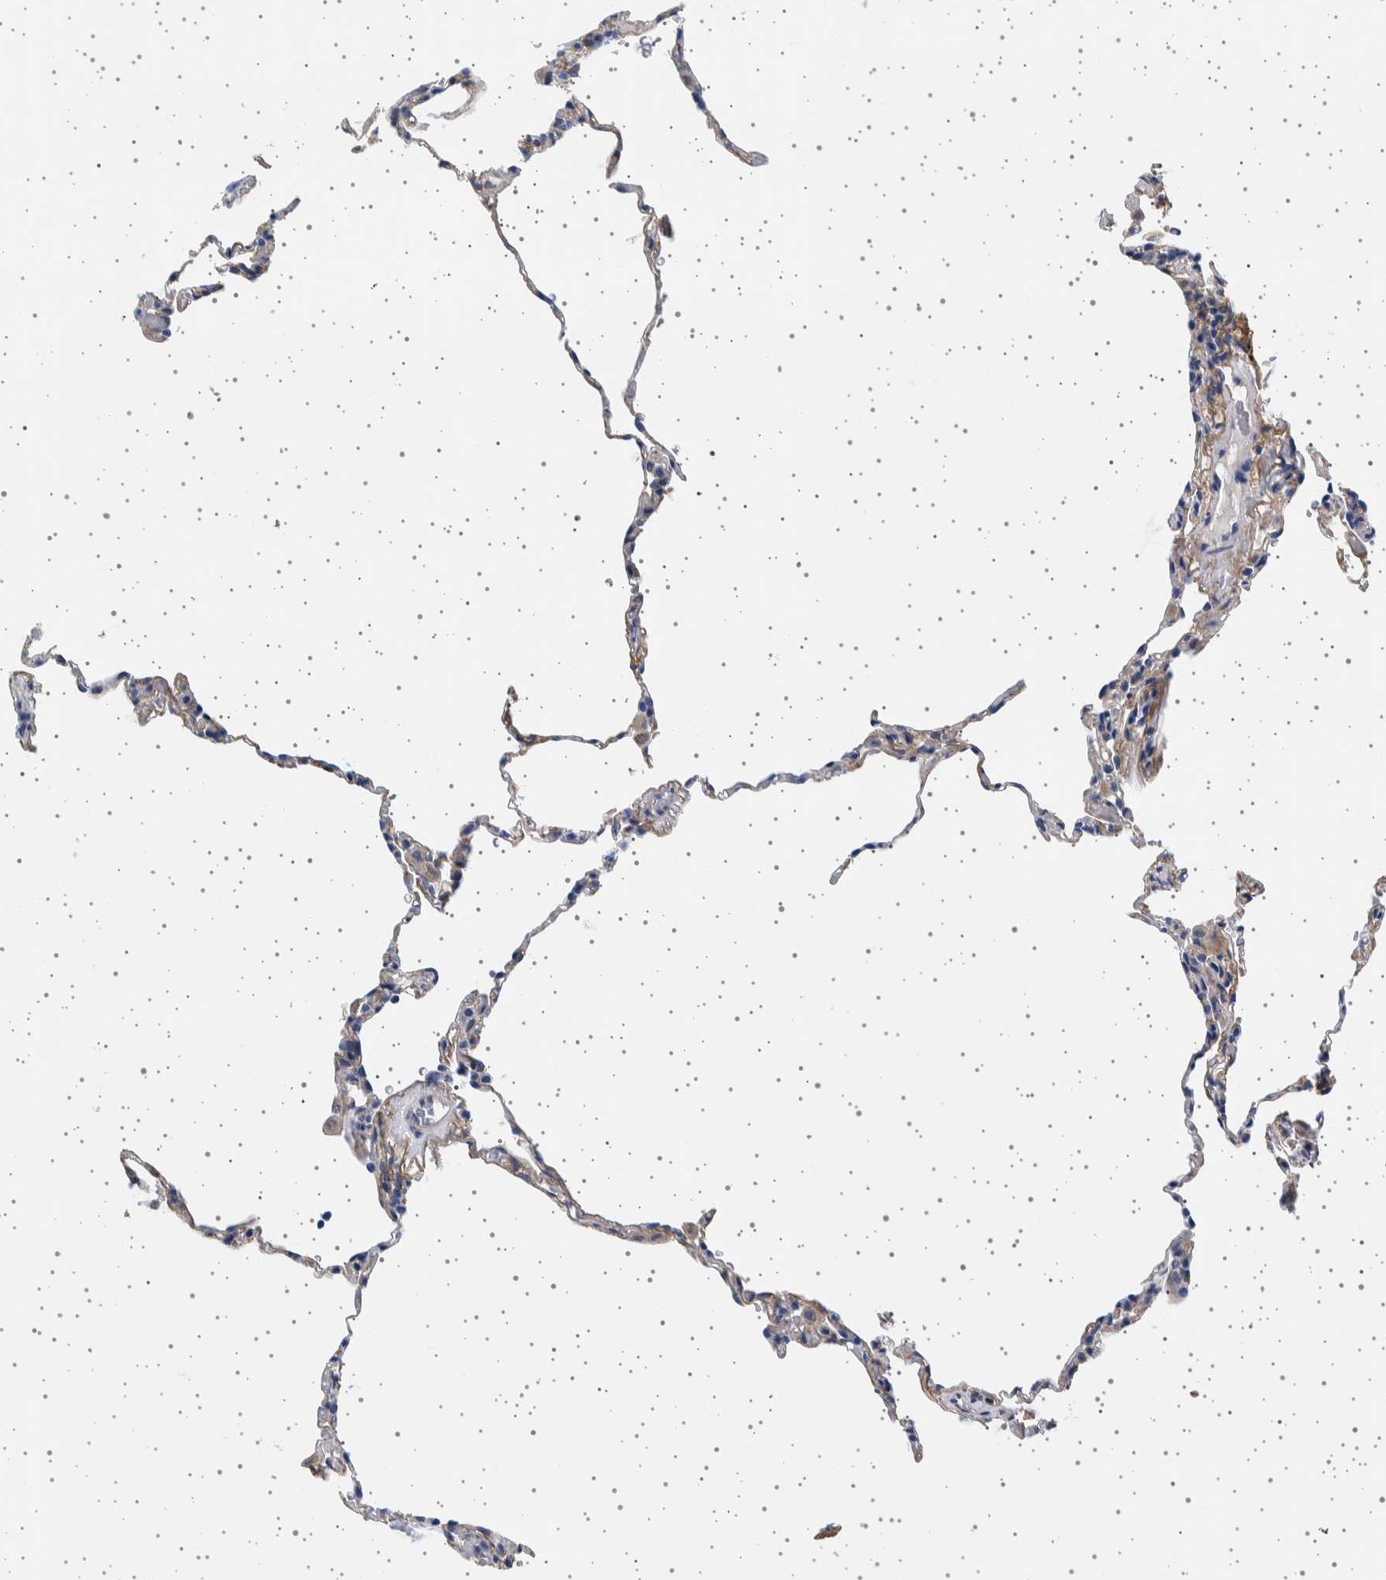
{"staining": {"intensity": "weak", "quantity": "<25%", "location": "cytoplasmic/membranous"}, "tissue": "lung", "cell_type": "Alveolar cells", "image_type": "normal", "snomed": [{"axis": "morphology", "description": "Normal tissue, NOS"}, {"axis": "topography", "description": "Lung"}], "caption": "Histopathology image shows no protein staining in alveolar cells of unremarkable lung. Nuclei are stained in blue.", "gene": "SEPTIN4", "patient": {"sex": "male", "age": 59}}